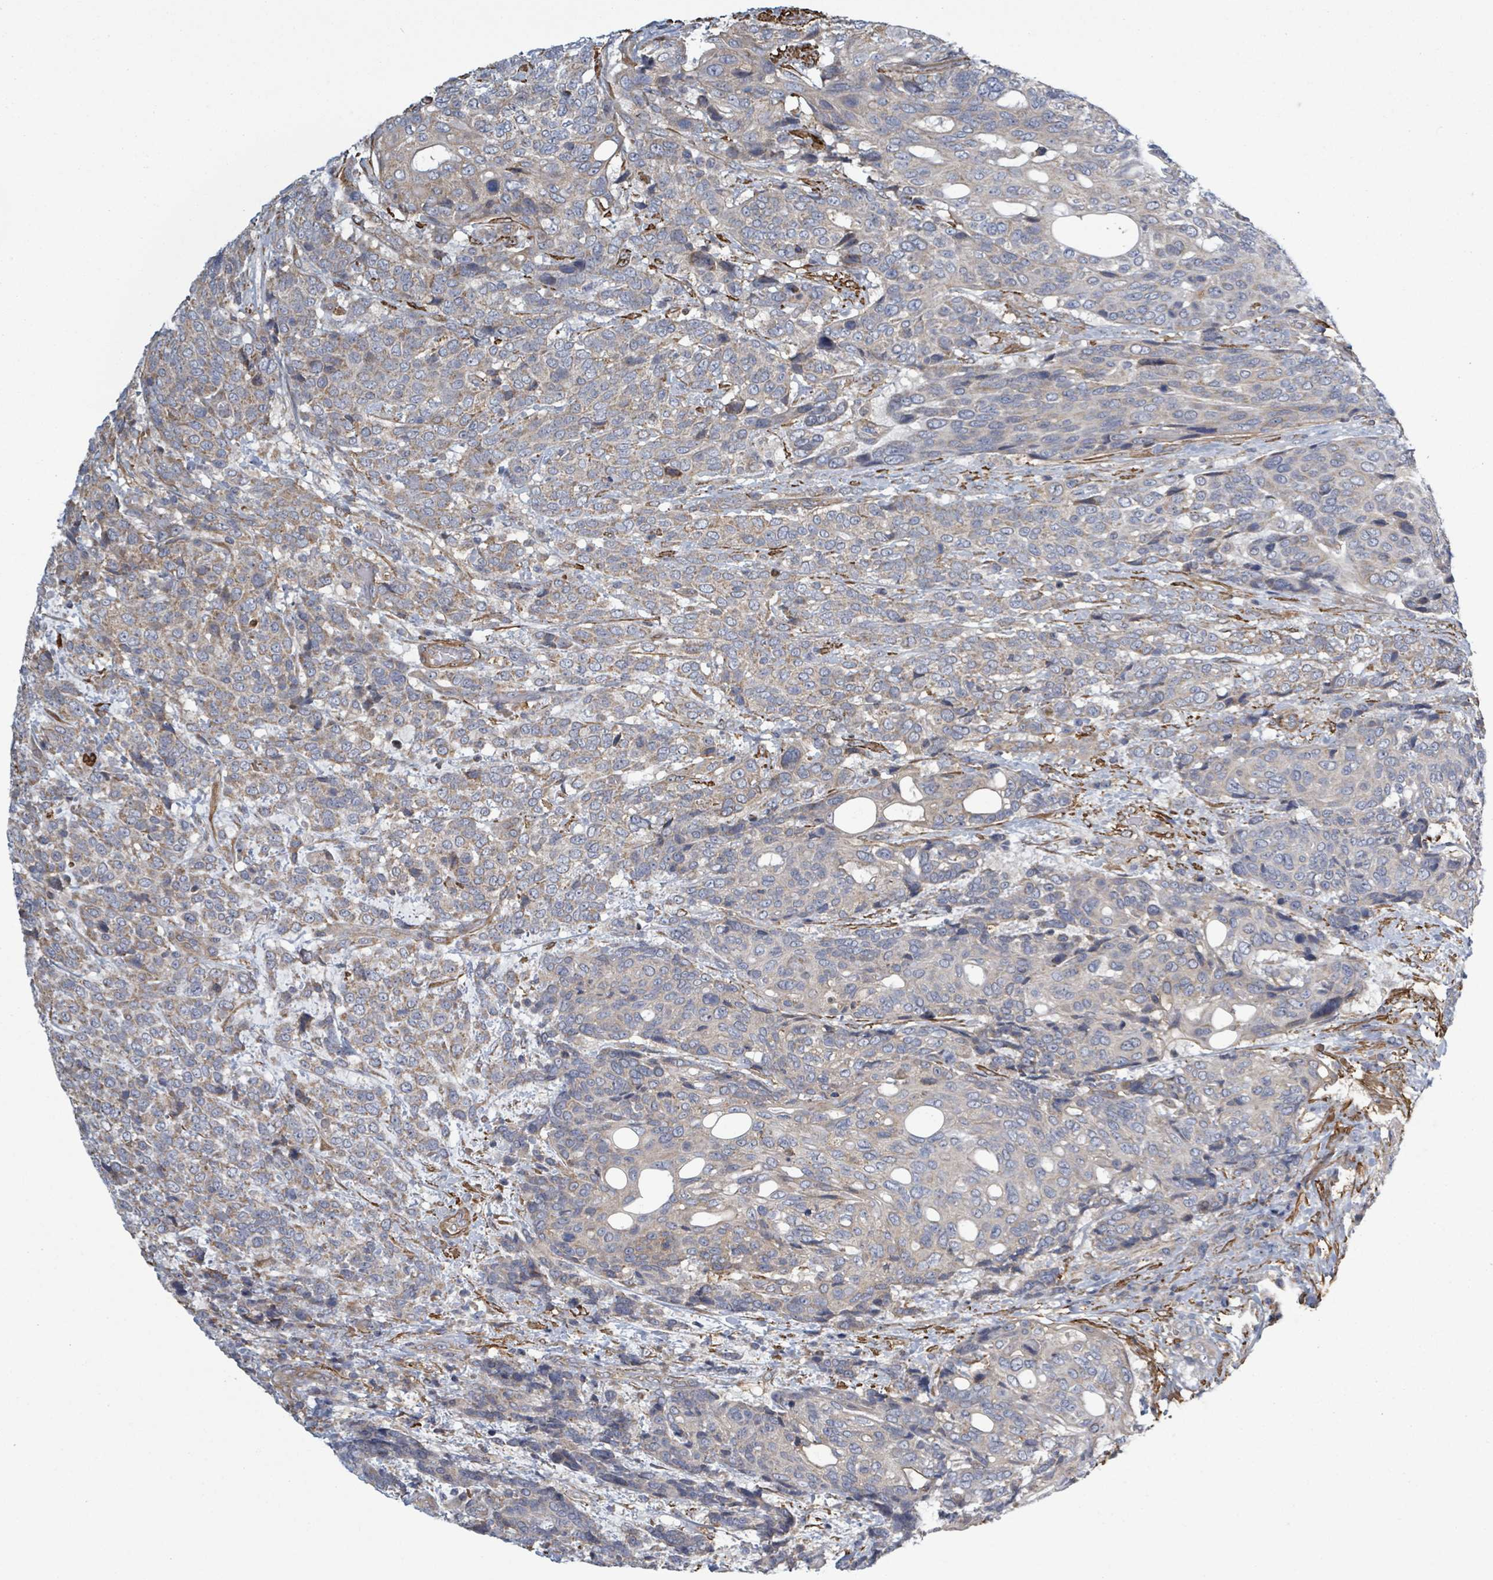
{"staining": {"intensity": "weak", "quantity": "25%-75%", "location": "cytoplasmic/membranous"}, "tissue": "urothelial cancer", "cell_type": "Tumor cells", "image_type": "cancer", "snomed": [{"axis": "morphology", "description": "Urothelial carcinoma, High grade"}, {"axis": "topography", "description": "Urinary bladder"}], "caption": "DAB (3,3'-diaminobenzidine) immunohistochemical staining of human urothelial cancer displays weak cytoplasmic/membranous protein staining in about 25%-75% of tumor cells. (Stains: DAB (3,3'-diaminobenzidine) in brown, nuclei in blue, Microscopy: brightfield microscopy at high magnification).", "gene": "ADCK1", "patient": {"sex": "female", "age": 70}}